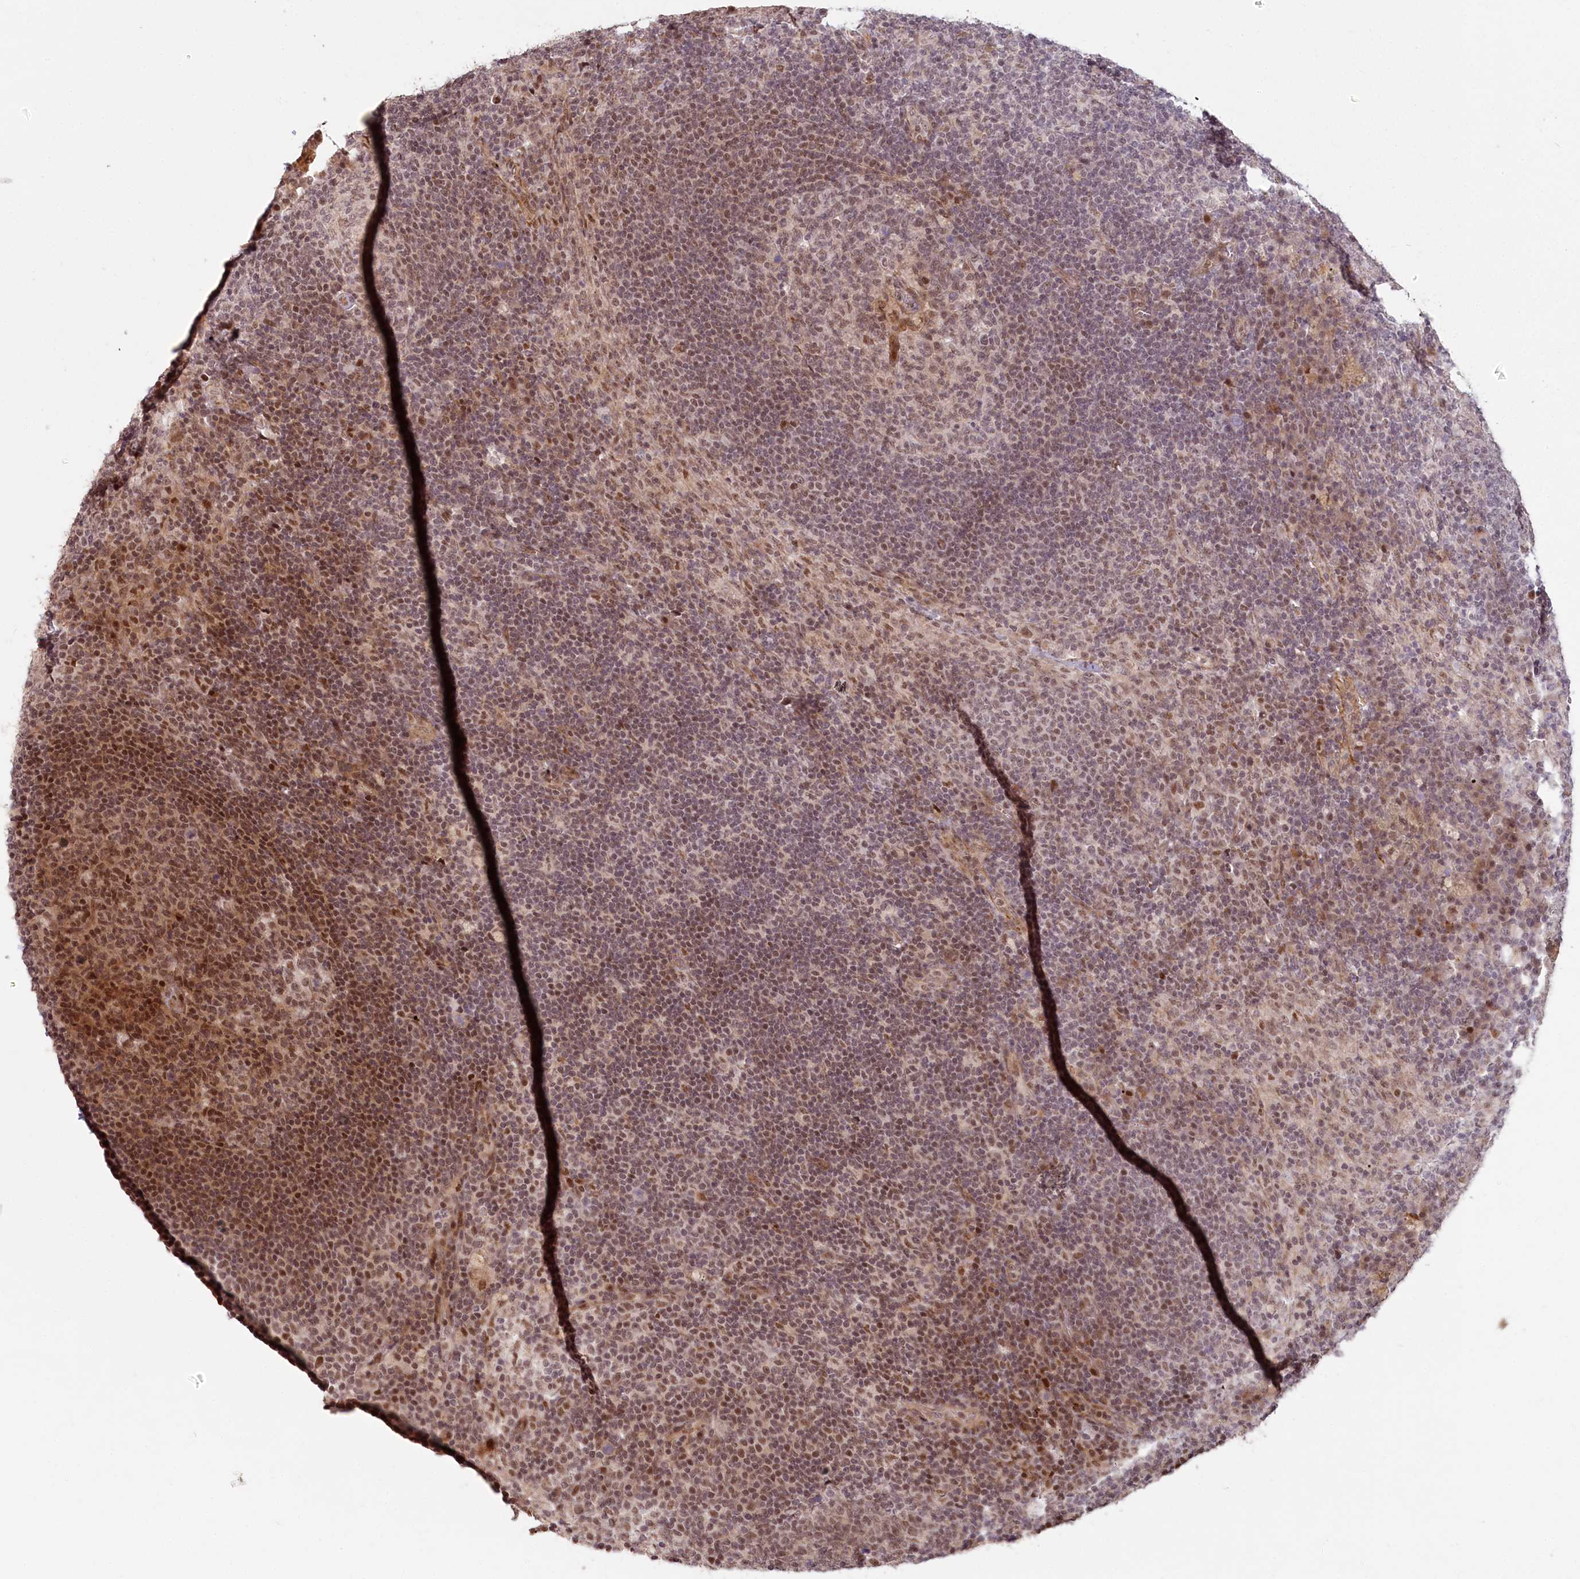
{"staining": {"intensity": "moderate", "quantity": "25%-75%", "location": "nuclear"}, "tissue": "lymph node", "cell_type": "Germinal center cells", "image_type": "normal", "snomed": [{"axis": "morphology", "description": "Normal tissue, NOS"}, {"axis": "topography", "description": "Lymph node"}], "caption": "Immunohistochemistry (IHC) photomicrograph of unremarkable lymph node stained for a protein (brown), which shows medium levels of moderate nuclear expression in approximately 25%-75% of germinal center cells.", "gene": "FAM204A", "patient": {"sex": "female", "age": 70}}